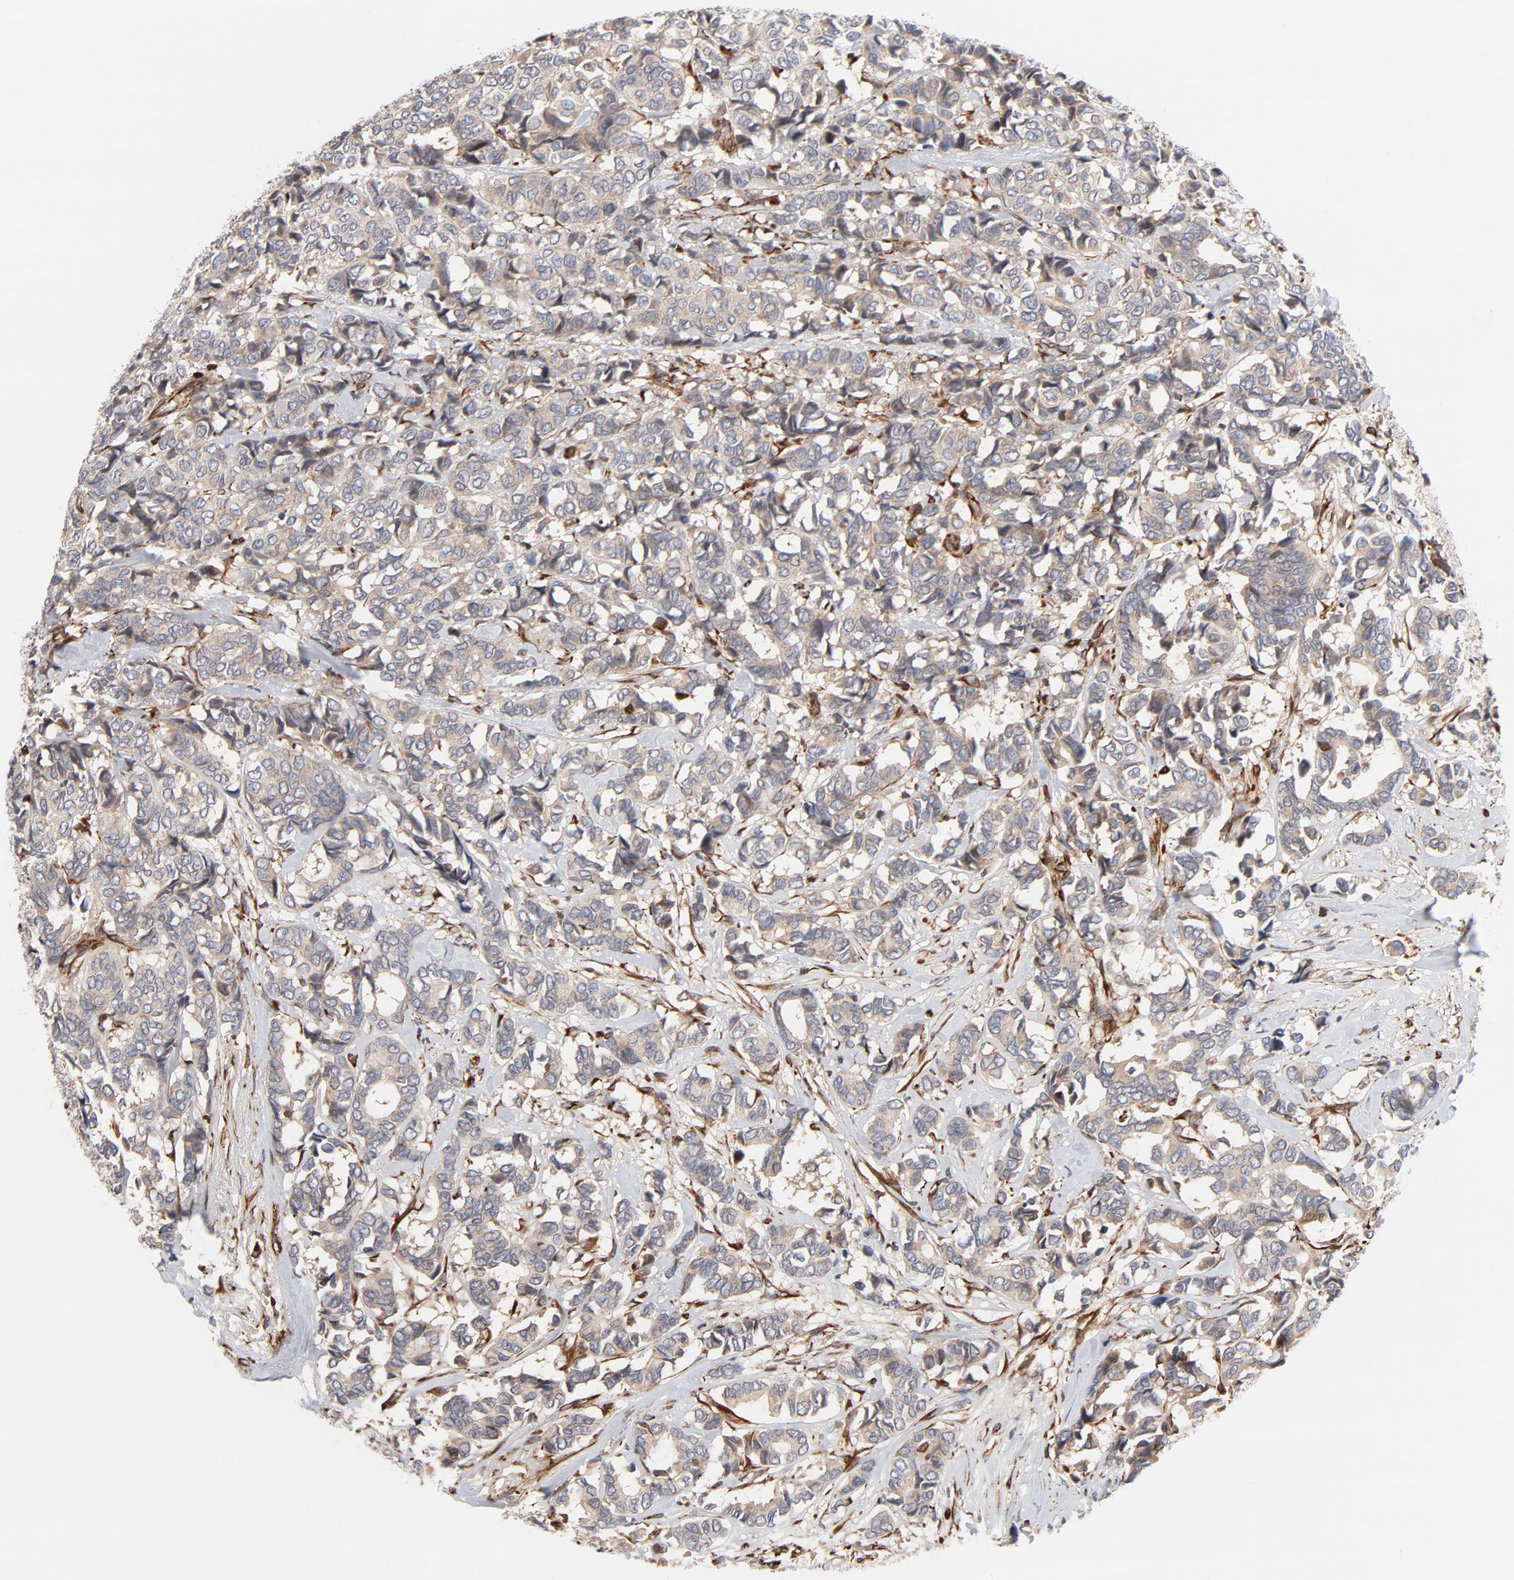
{"staining": {"intensity": "weak", "quantity": ">75%", "location": "cytoplasmic/membranous"}, "tissue": "breast cancer", "cell_type": "Tumor cells", "image_type": "cancer", "snomed": [{"axis": "morphology", "description": "Duct carcinoma"}, {"axis": "topography", "description": "Breast"}], "caption": "Immunohistochemical staining of breast cancer (invasive ductal carcinoma) reveals low levels of weak cytoplasmic/membranous protein staining in about >75% of tumor cells.", "gene": "DNAAF2", "patient": {"sex": "female", "age": 87}}